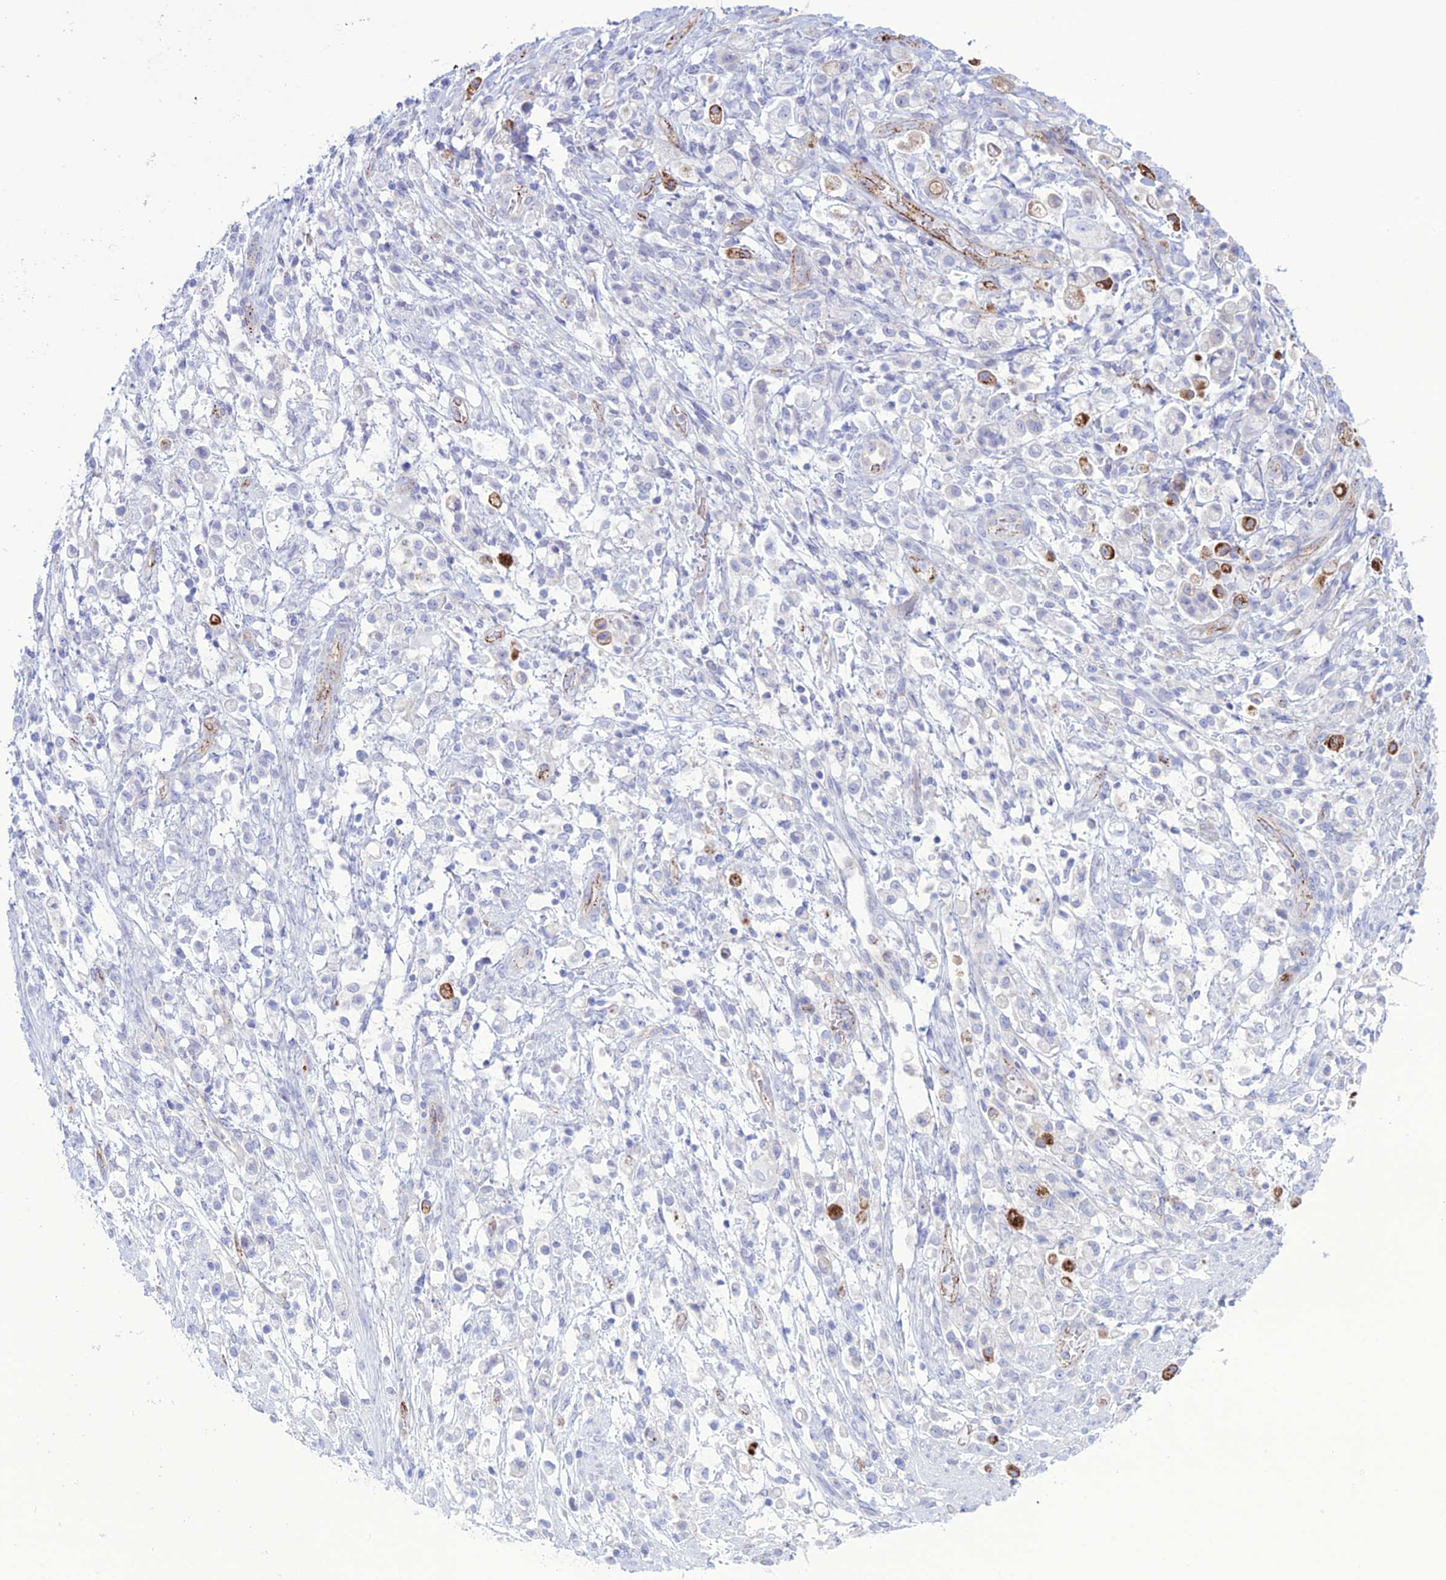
{"staining": {"intensity": "negative", "quantity": "none", "location": "none"}, "tissue": "stomach cancer", "cell_type": "Tumor cells", "image_type": "cancer", "snomed": [{"axis": "morphology", "description": "Adenocarcinoma, NOS"}, {"axis": "topography", "description": "Stomach"}], "caption": "This photomicrograph is of stomach adenocarcinoma stained with immunohistochemistry to label a protein in brown with the nuclei are counter-stained blue. There is no staining in tumor cells.", "gene": "CDC42EP5", "patient": {"sex": "female", "age": 60}}